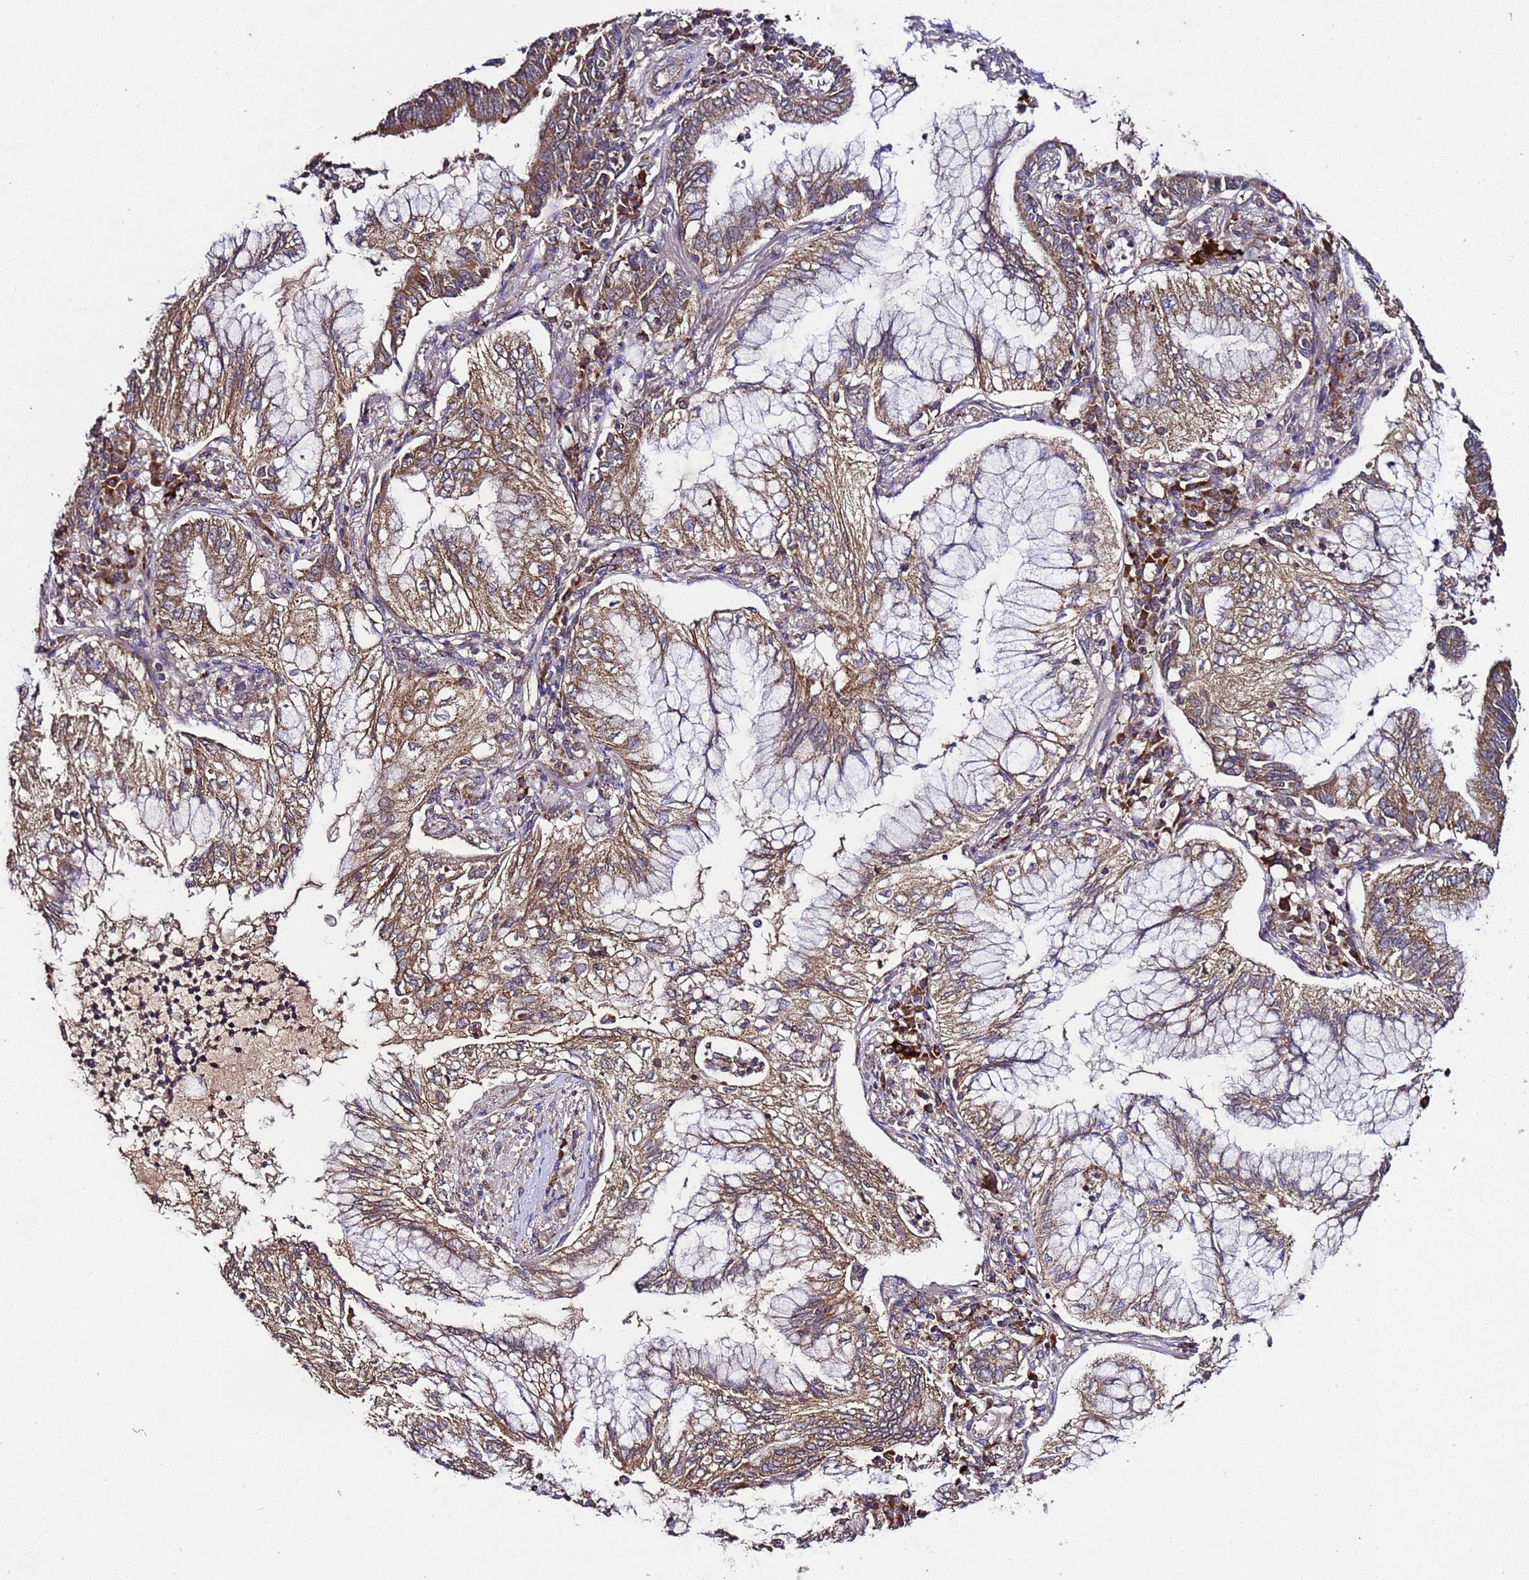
{"staining": {"intensity": "moderate", "quantity": ">75%", "location": "cytoplasmic/membranous"}, "tissue": "lung cancer", "cell_type": "Tumor cells", "image_type": "cancer", "snomed": [{"axis": "morphology", "description": "Adenocarcinoma, NOS"}, {"axis": "topography", "description": "Lung"}], "caption": "Protein staining of adenocarcinoma (lung) tissue exhibits moderate cytoplasmic/membranous expression in approximately >75% of tumor cells.", "gene": "HSPBAP1", "patient": {"sex": "female", "age": 70}}